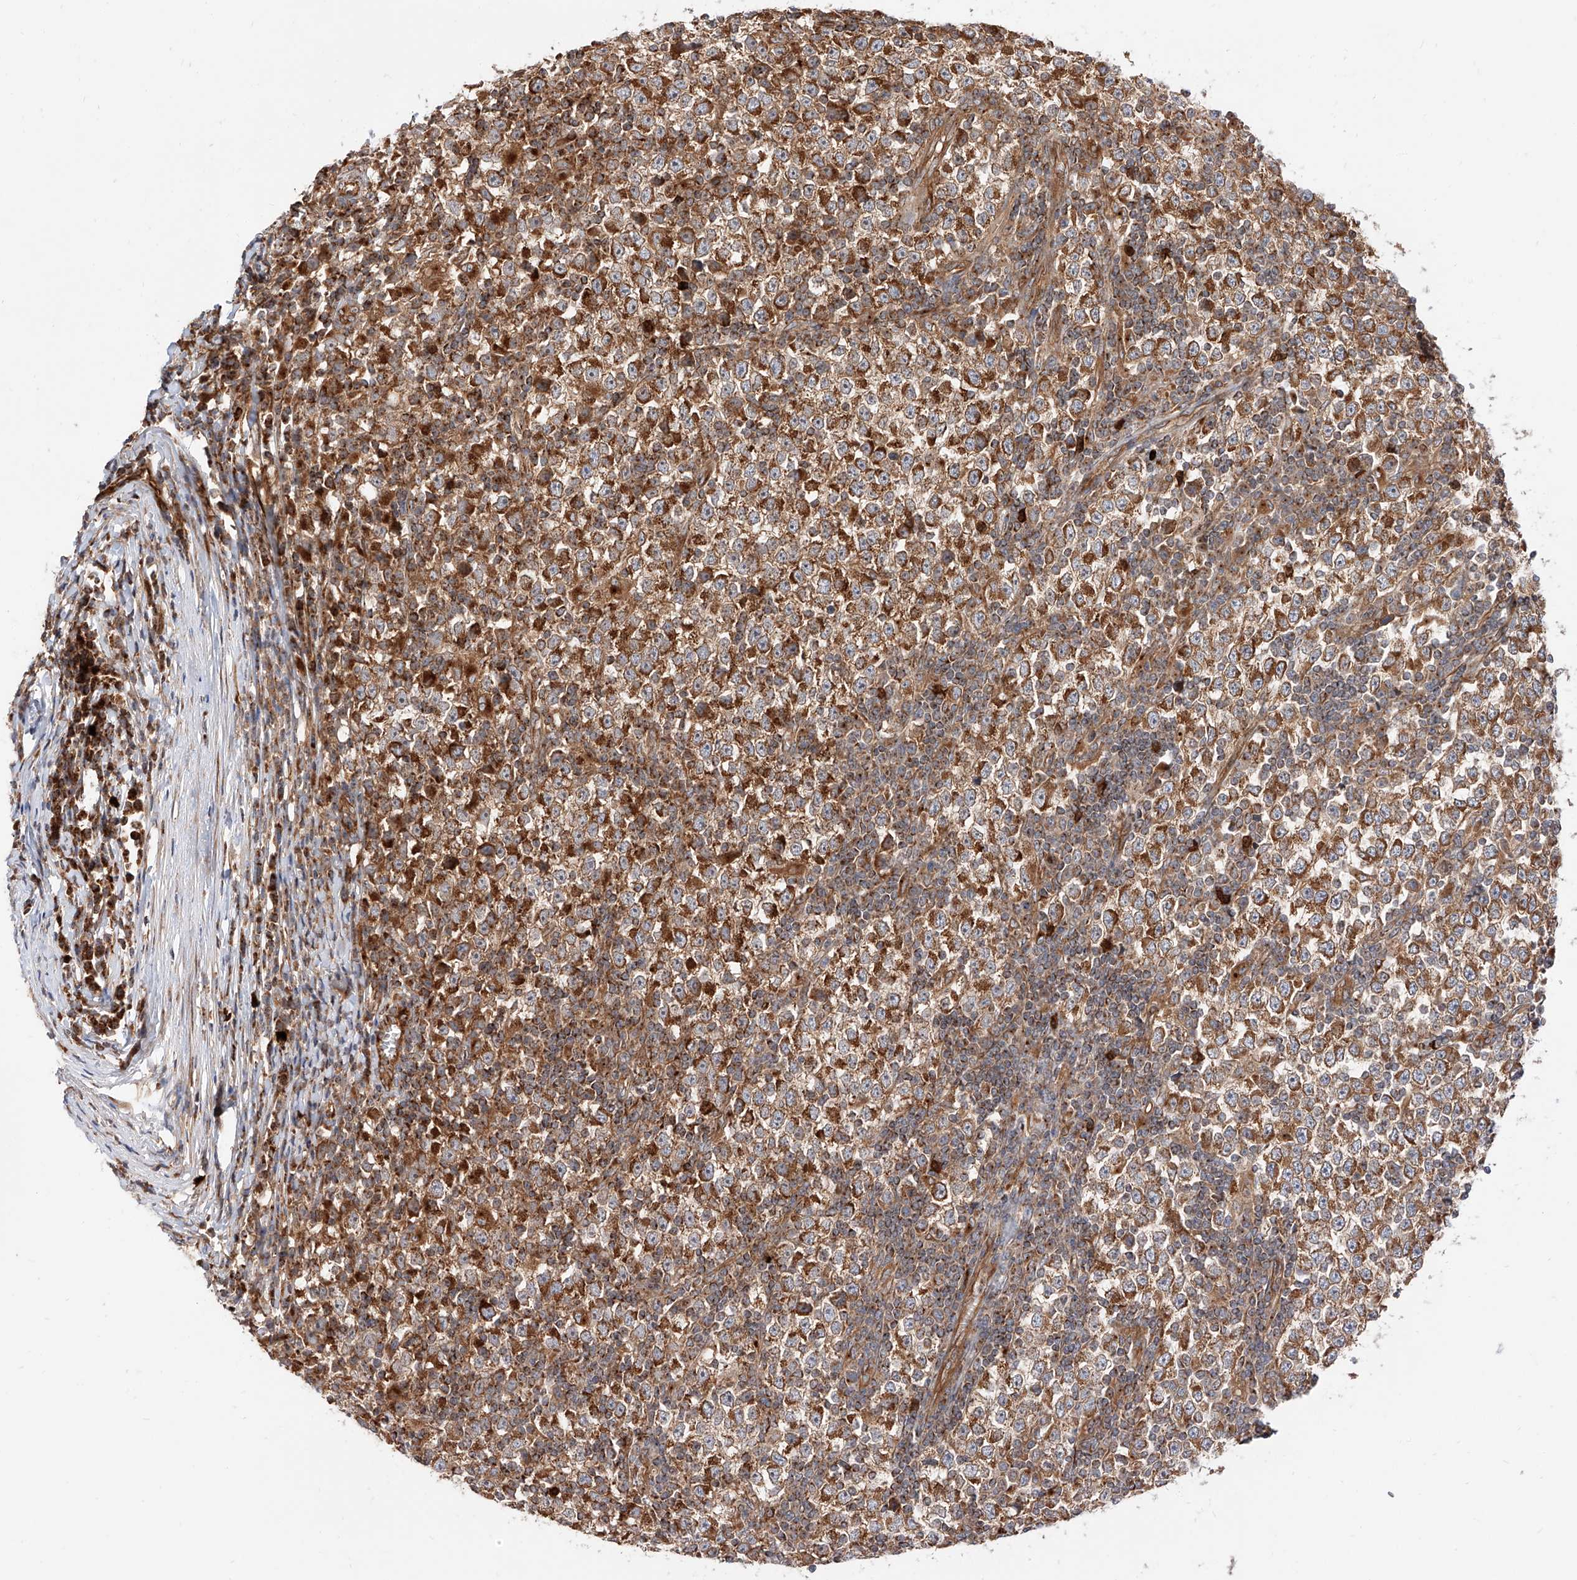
{"staining": {"intensity": "strong", "quantity": ">75%", "location": "cytoplasmic/membranous"}, "tissue": "testis cancer", "cell_type": "Tumor cells", "image_type": "cancer", "snomed": [{"axis": "morphology", "description": "Seminoma, NOS"}, {"axis": "topography", "description": "Testis"}], "caption": "The immunohistochemical stain shows strong cytoplasmic/membranous expression in tumor cells of testis cancer (seminoma) tissue.", "gene": "ISCA2", "patient": {"sex": "male", "age": 65}}